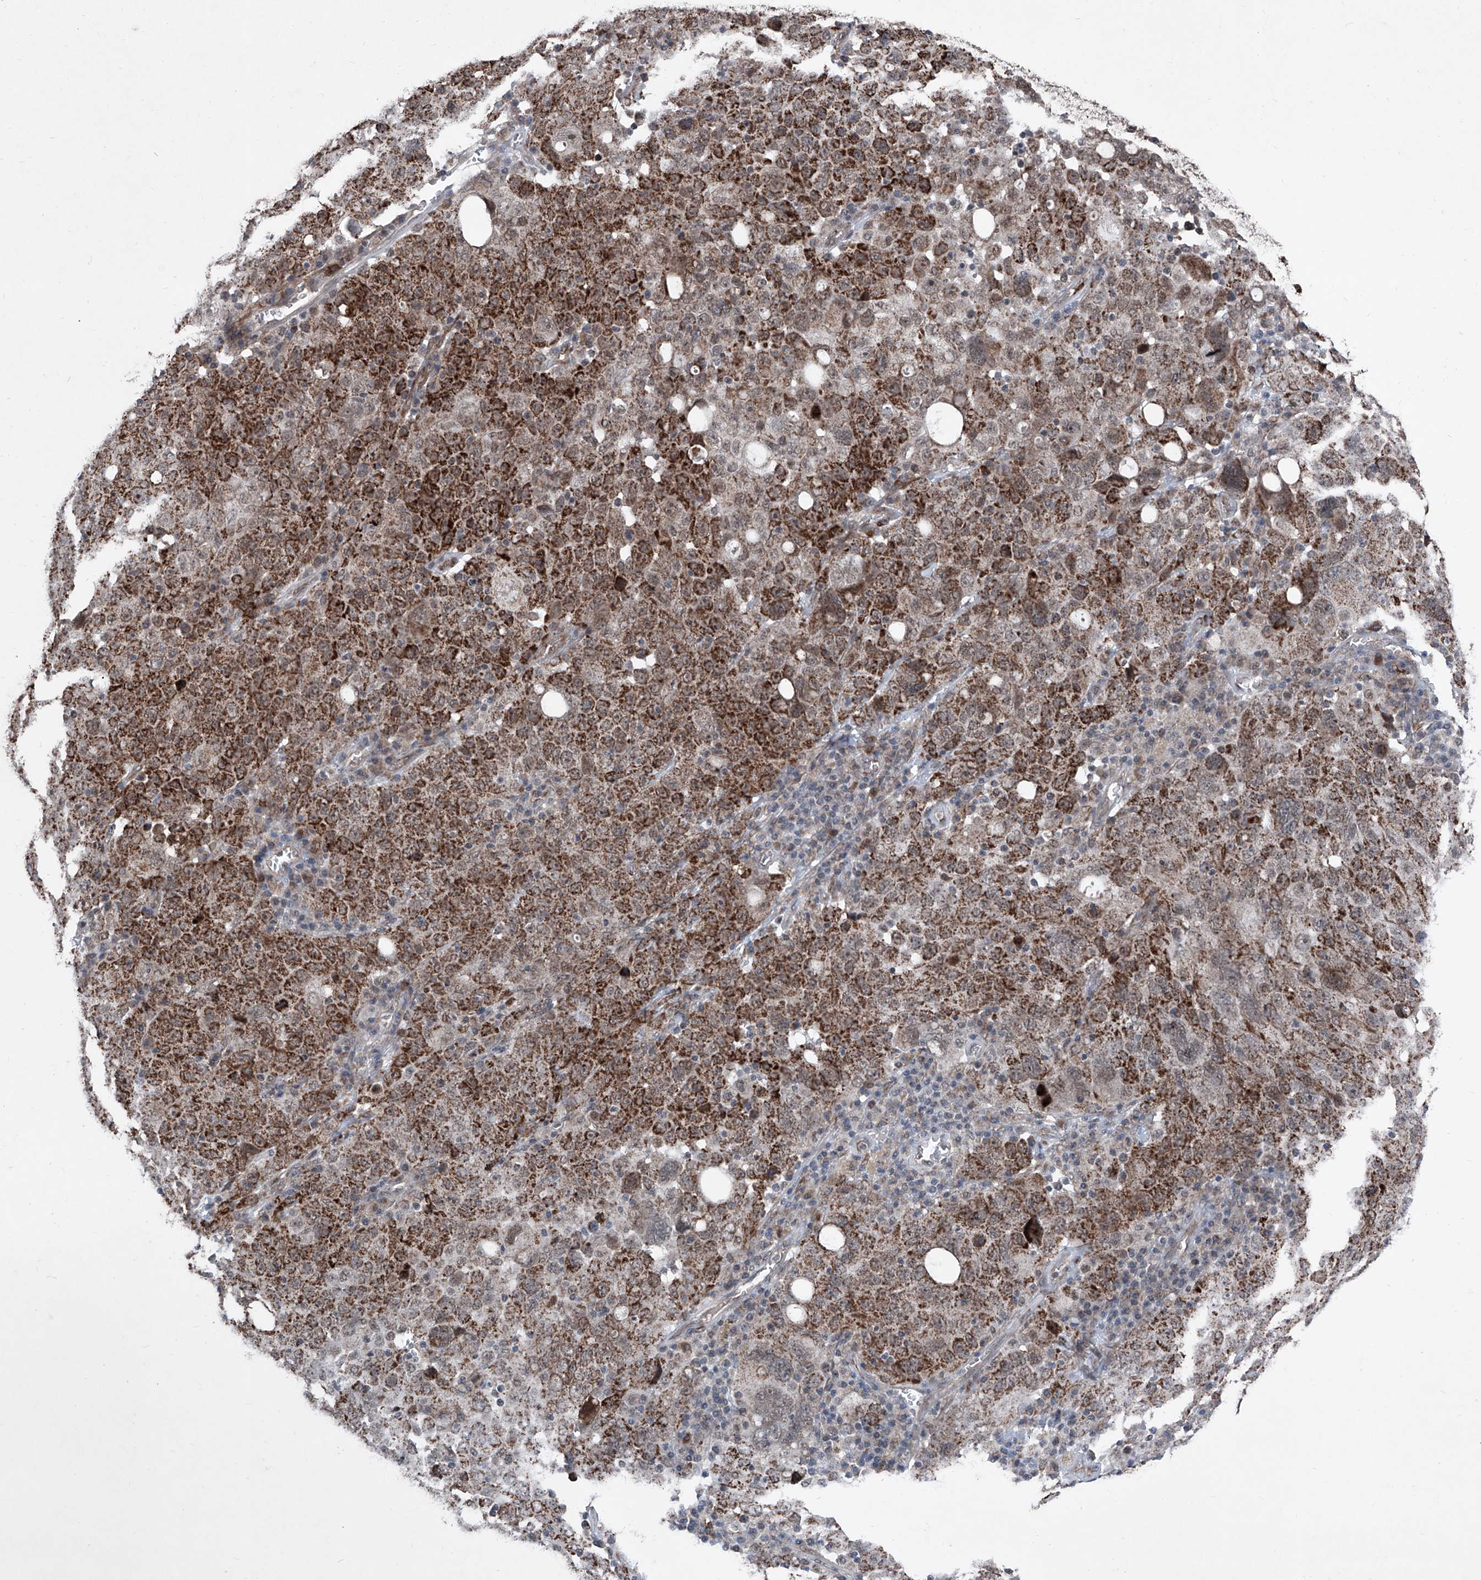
{"staining": {"intensity": "strong", "quantity": ">75%", "location": "cytoplasmic/membranous"}, "tissue": "ovarian cancer", "cell_type": "Tumor cells", "image_type": "cancer", "snomed": [{"axis": "morphology", "description": "Carcinoma, endometroid"}, {"axis": "topography", "description": "Ovary"}], "caption": "The image demonstrates staining of endometroid carcinoma (ovarian), revealing strong cytoplasmic/membranous protein expression (brown color) within tumor cells.", "gene": "COA7", "patient": {"sex": "female", "age": 62}}